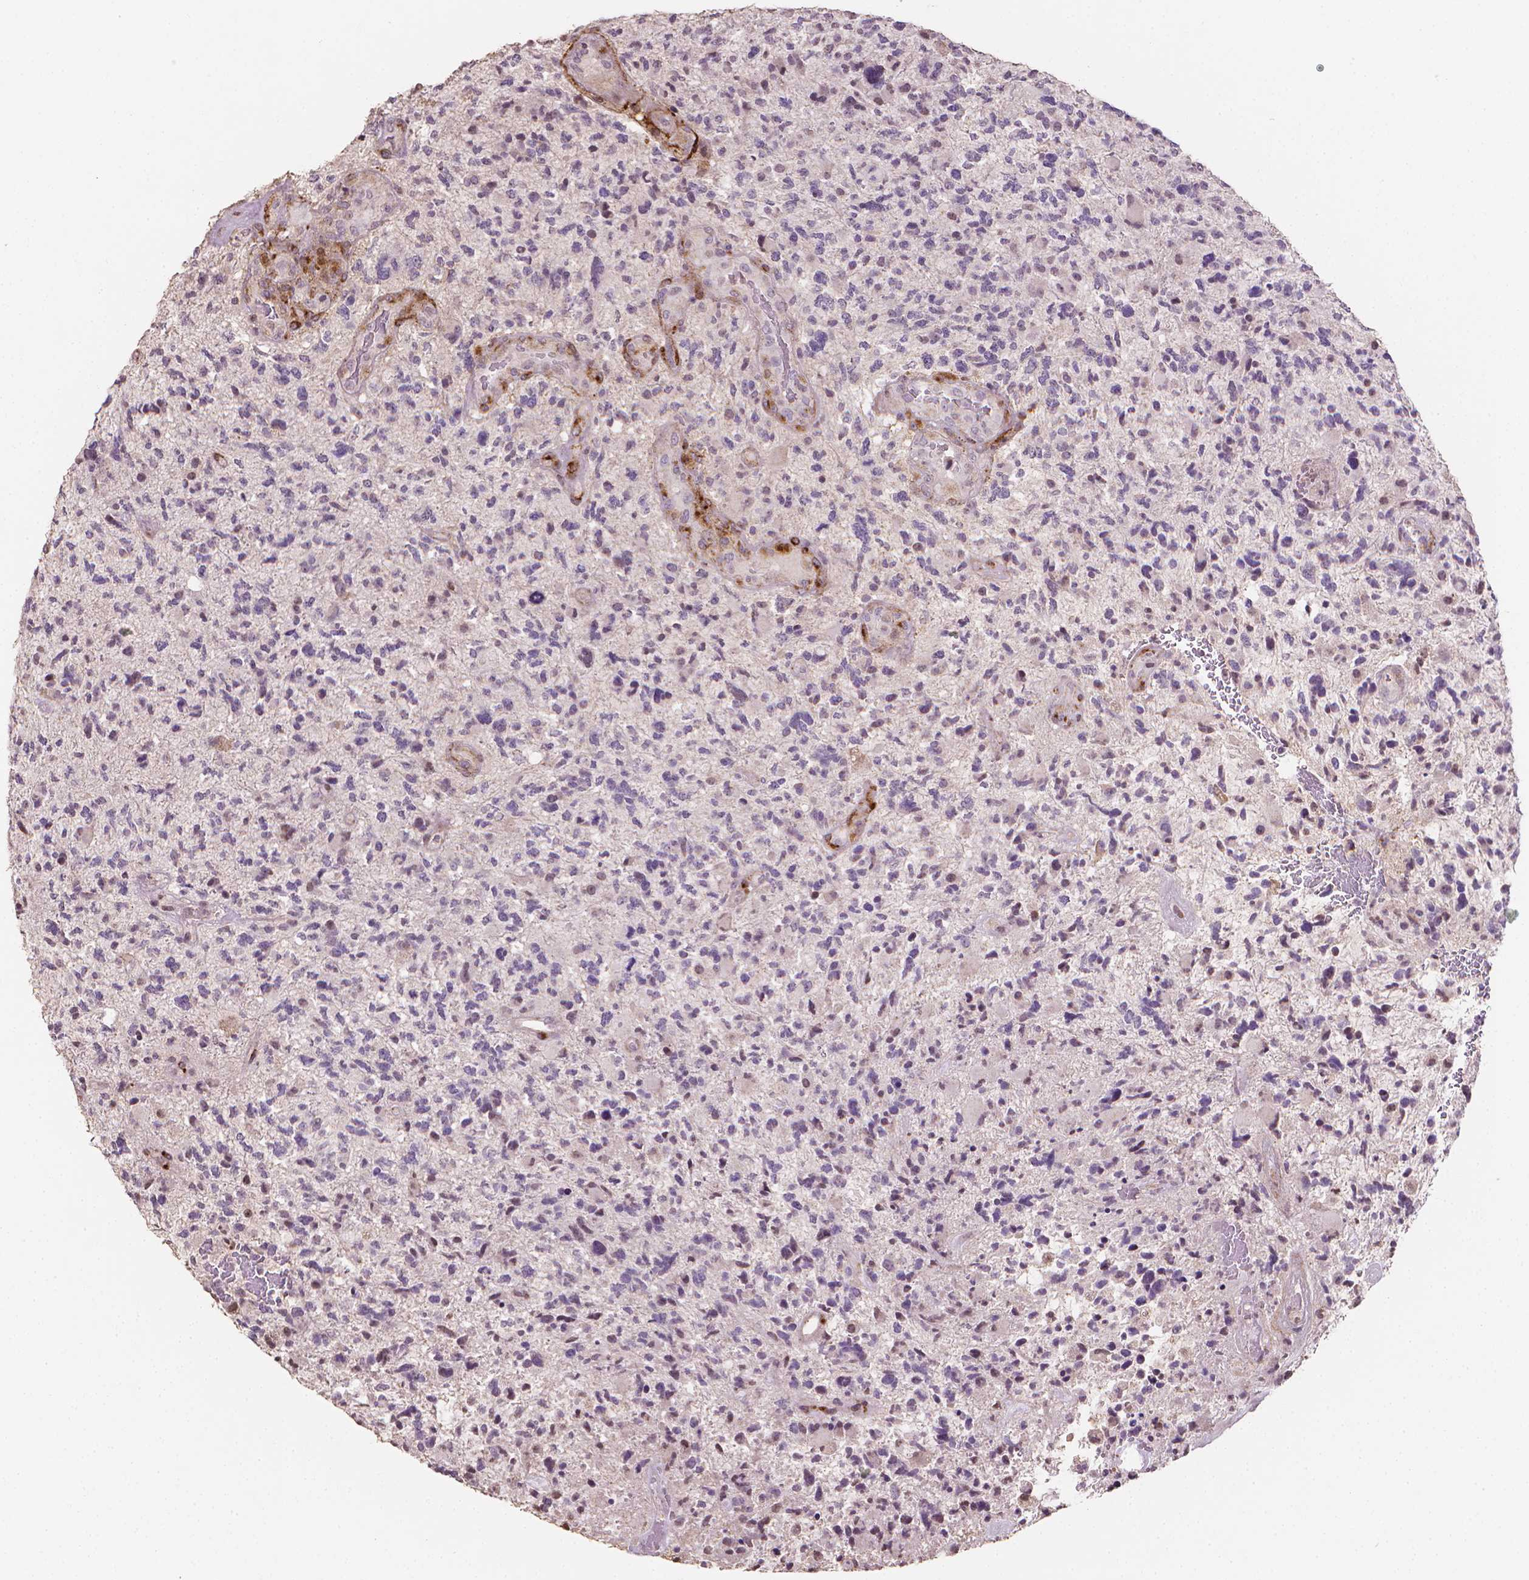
{"staining": {"intensity": "negative", "quantity": "none", "location": "none"}, "tissue": "glioma", "cell_type": "Tumor cells", "image_type": "cancer", "snomed": [{"axis": "morphology", "description": "Glioma, malignant, High grade"}, {"axis": "topography", "description": "Brain"}], "caption": "Immunohistochemical staining of malignant high-grade glioma displays no significant positivity in tumor cells.", "gene": "DCN", "patient": {"sex": "female", "age": 71}}